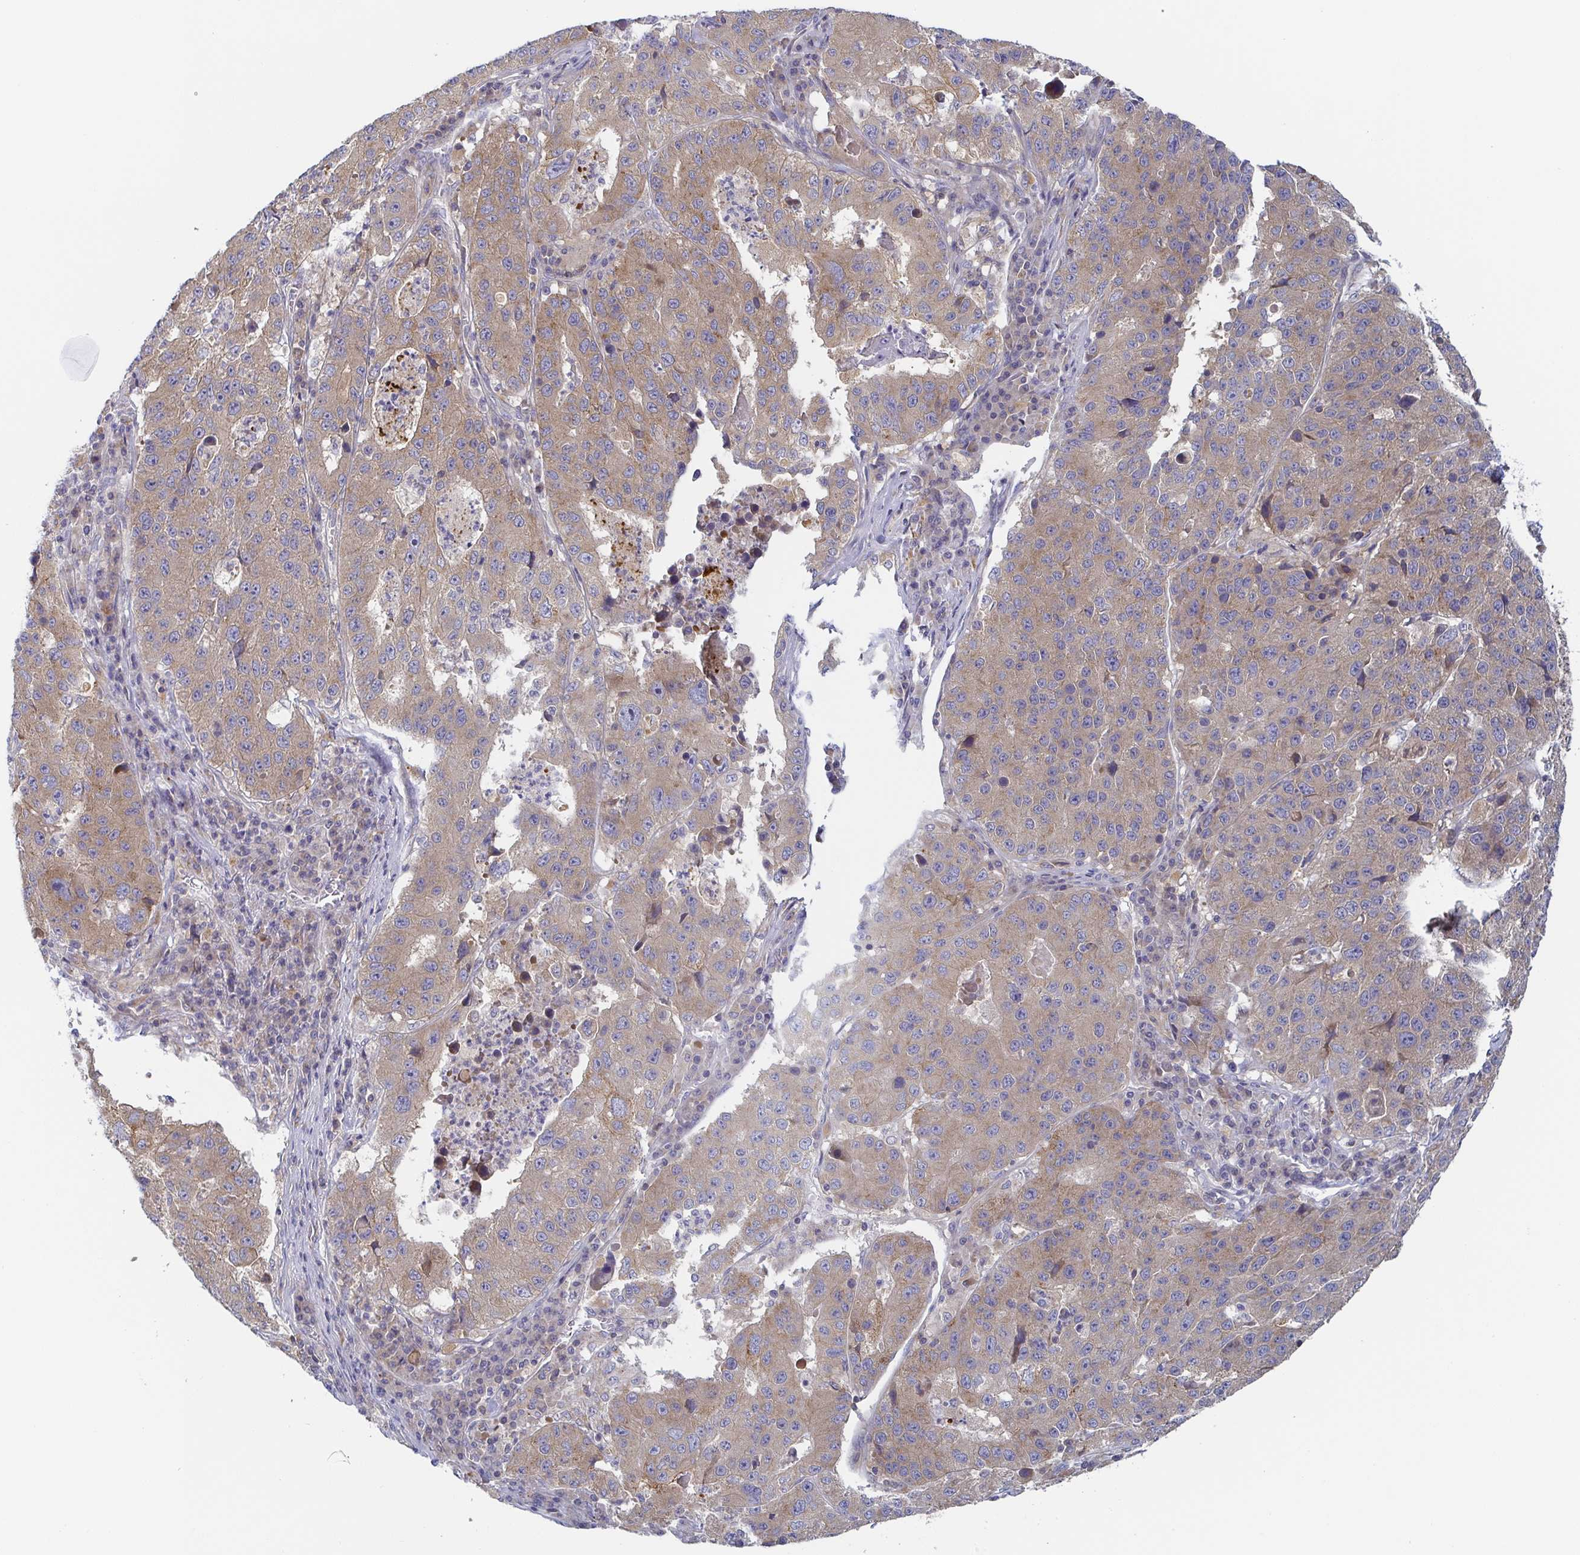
{"staining": {"intensity": "weak", "quantity": ">75%", "location": "cytoplasmic/membranous"}, "tissue": "stomach cancer", "cell_type": "Tumor cells", "image_type": "cancer", "snomed": [{"axis": "morphology", "description": "Adenocarcinoma, NOS"}, {"axis": "topography", "description": "Stomach"}], "caption": "Immunohistochemistry photomicrograph of neoplastic tissue: stomach cancer (adenocarcinoma) stained using immunohistochemistry (IHC) reveals low levels of weak protein expression localized specifically in the cytoplasmic/membranous of tumor cells, appearing as a cytoplasmic/membranous brown color.", "gene": "TUFT1", "patient": {"sex": "male", "age": 71}}